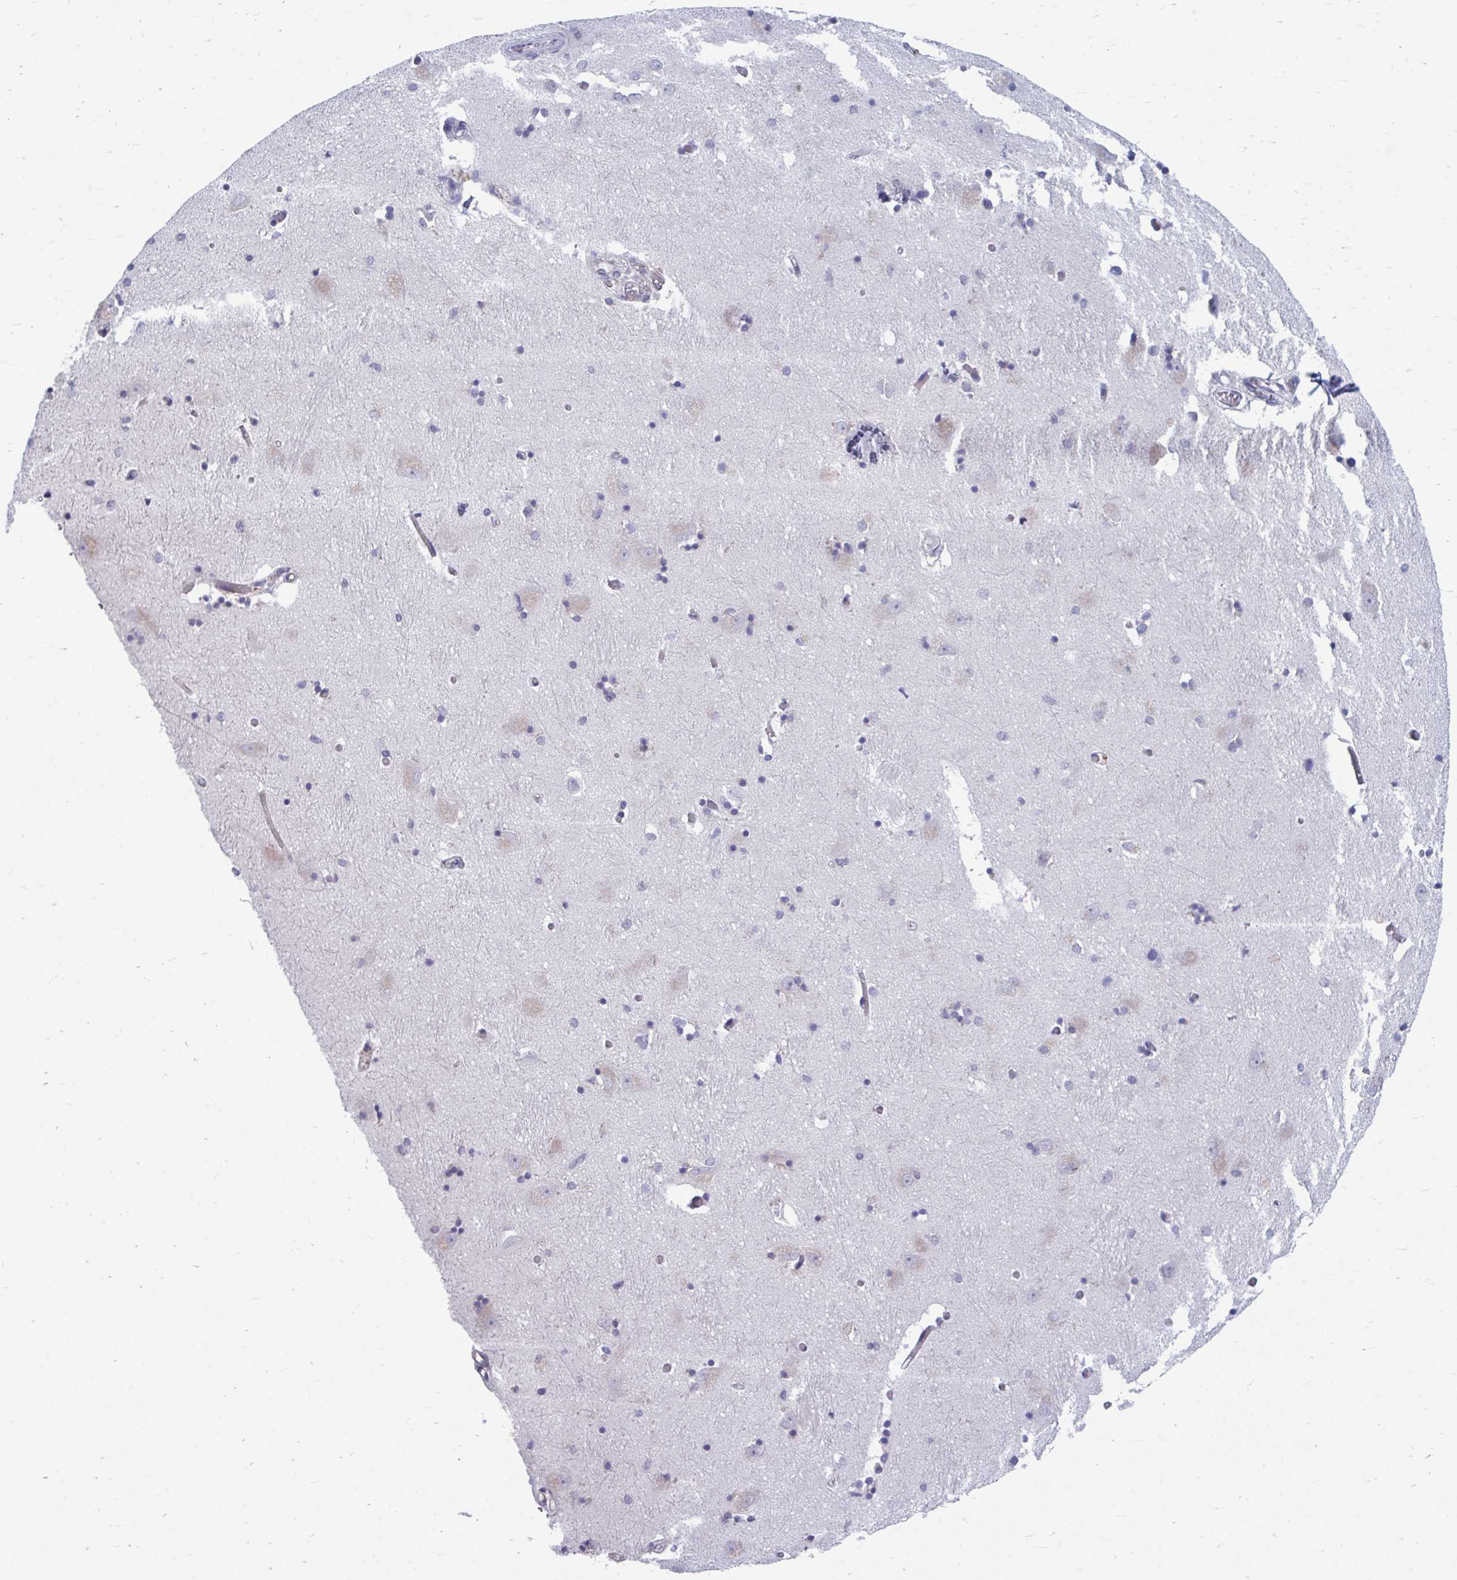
{"staining": {"intensity": "negative", "quantity": "none", "location": "none"}, "tissue": "caudate", "cell_type": "Glial cells", "image_type": "normal", "snomed": [{"axis": "morphology", "description": "Normal tissue, NOS"}, {"axis": "topography", "description": "Lateral ventricle wall"}, {"axis": "topography", "description": "Hippocampus"}], "caption": "Immunohistochemical staining of normal caudate exhibits no significant staining in glial cells.", "gene": "SELENON", "patient": {"sex": "female", "age": 63}}